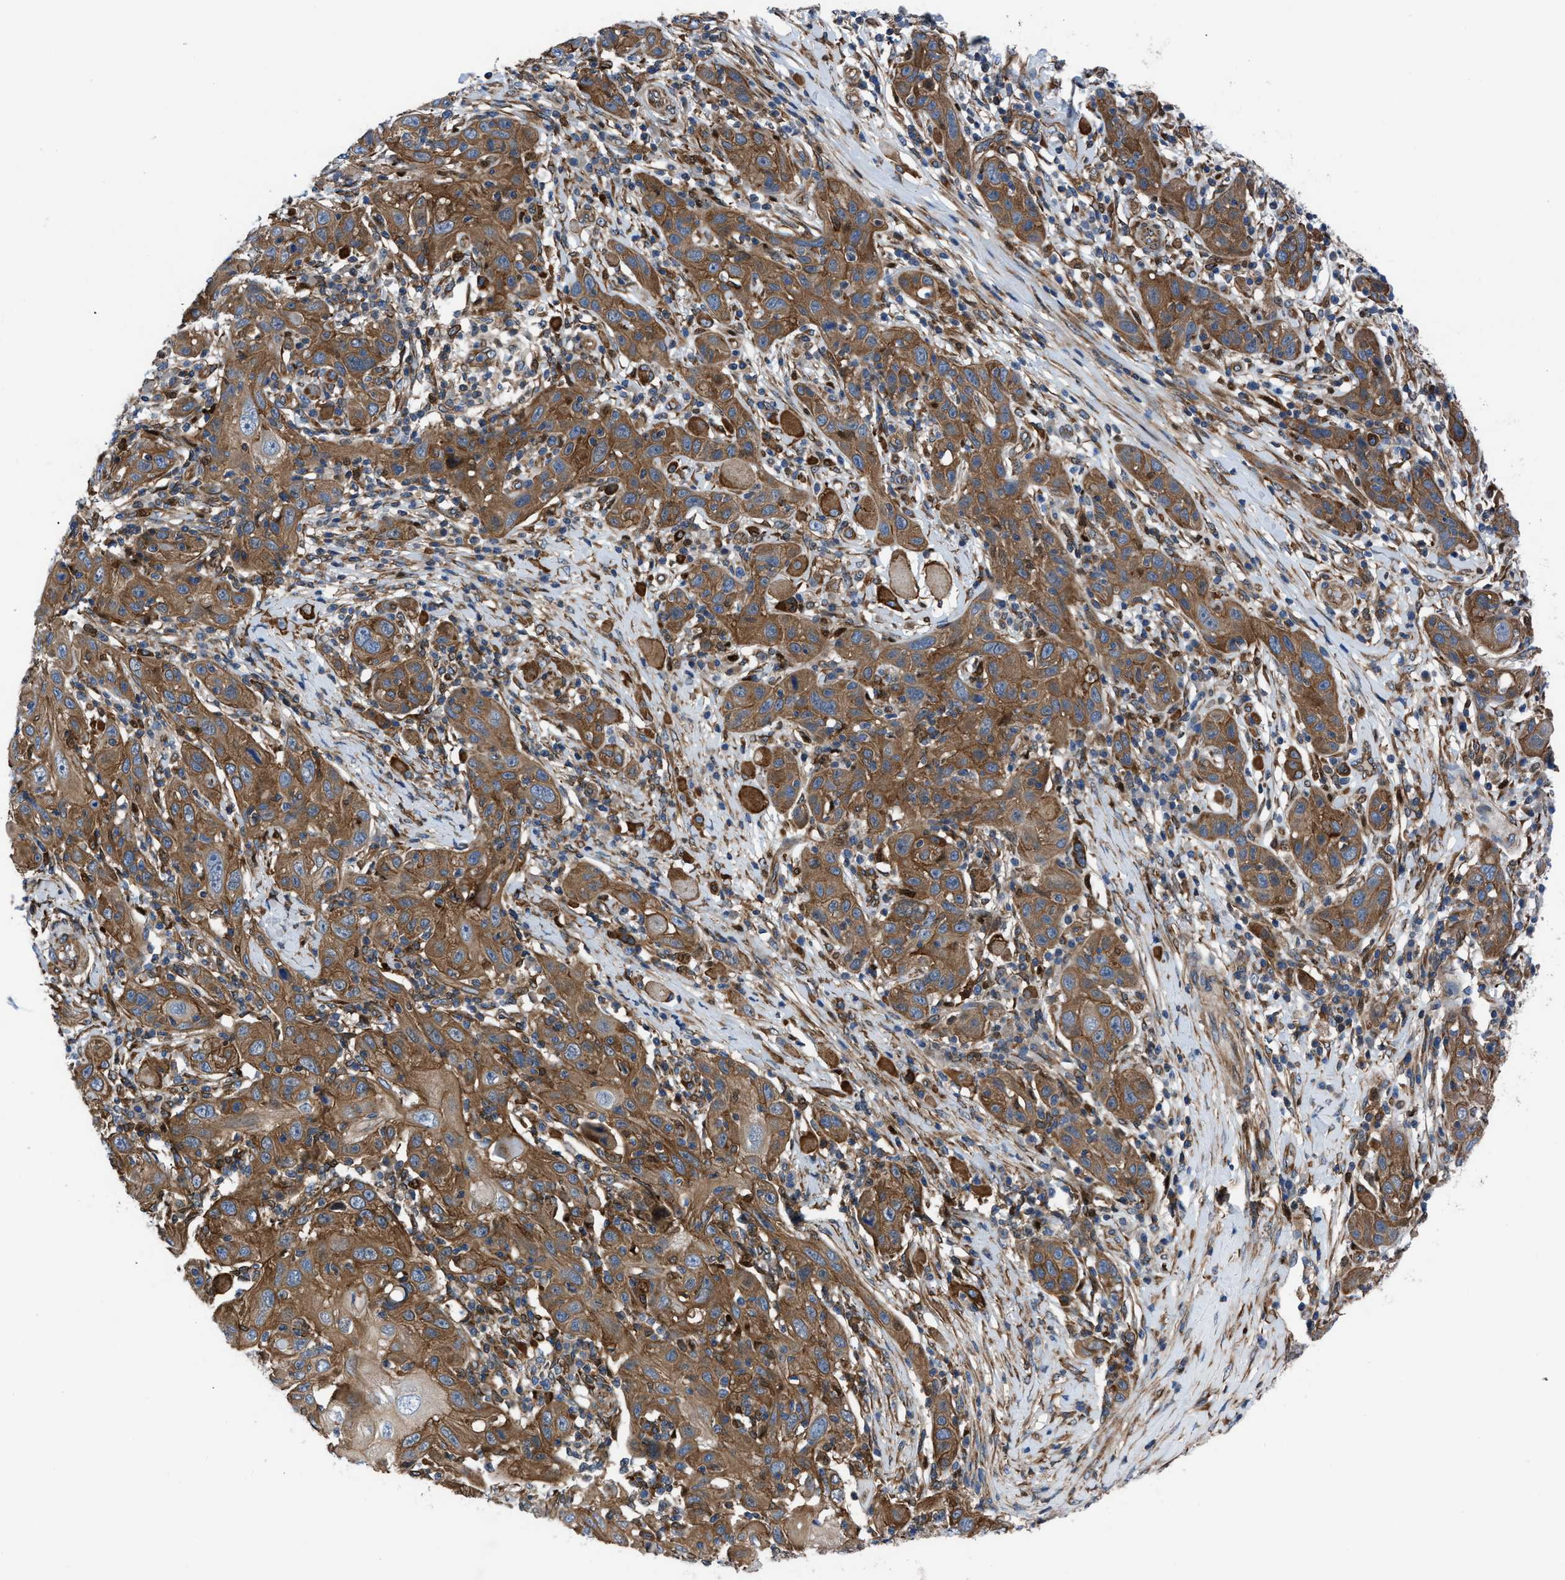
{"staining": {"intensity": "strong", "quantity": ">75%", "location": "cytoplasmic/membranous"}, "tissue": "skin cancer", "cell_type": "Tumor cells", "image_type": "cancer", "snomed": [{"axis": "morphology", "description": "Squamous cell carcinoma, NOS"}, {"axis": "topography", "description": "Skin"}], "caption": "Immunohistochemistry (IHC) histopathology image of neoplastic tissue: skin cancer stained using IHC reveals high levels of strong protein expression localized specifically in the cytoplasmic/membranous of tumor cells, appearing as a cytoplasmic/membranous brown color.", "gene": "DMAC1", "patient": {"sex": "female", "age": 88}}